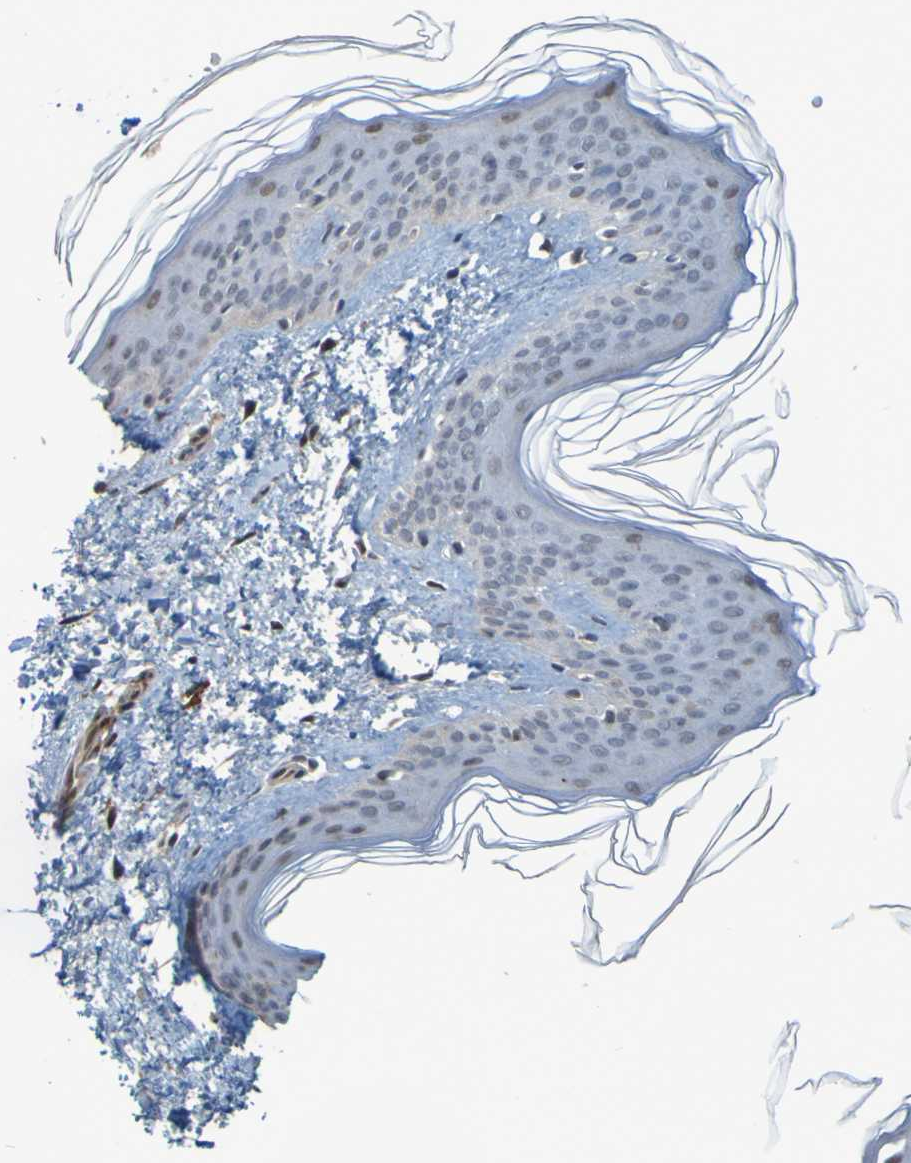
{"staining": {"intensity": "weak", "quantity": ">75%", "location": "cytoplasmic/membranous"}, "tissue": "skin", "cell_type": "Fibroblasts", "image_type": "normal", "snomed": [{"axis": "morphology", "description": "Normal tissue, NOS"}, {"axis": "topography", "description": "Skin"}], "caption": "Fibroblasts show low levels of weak cytoplasmic/membranous staining in about >75% of cells in normal skin. (Brightfield microscopy of DAB IHC at high magnification).", "gene": "MCPH1", "patient": {"sex": "female", "age": 41}}